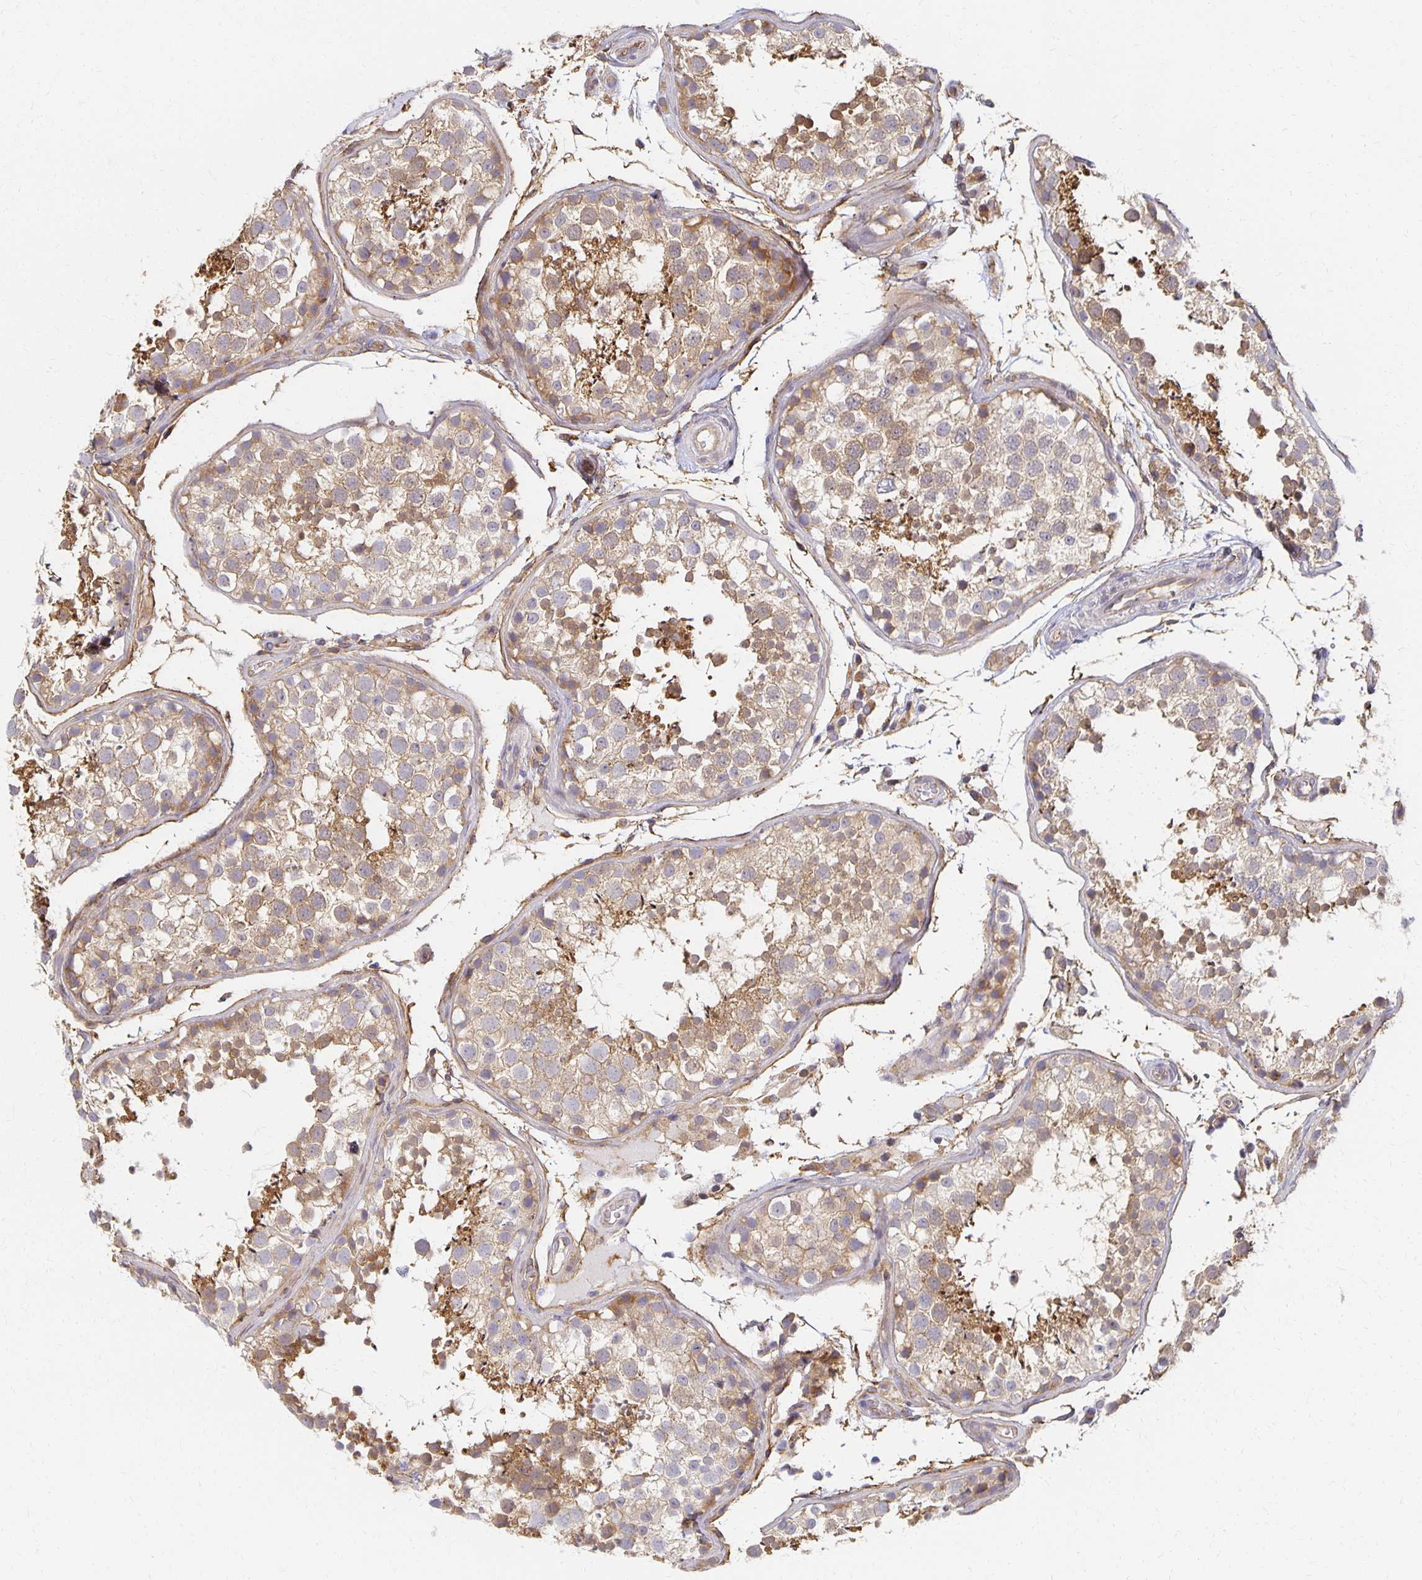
{"staining": {"intensity": "moderate", "quantity": "25%-75%", "location": "cytoplasmic/membranous"}, "tissue": "testis", "cell_type": "Cells in seminiferous ducts", "image_type": "normal", "snomed": [{"axis": "morphology", "description": "Normal tissue, NOS"}, {"axis": "topography", "description": "Testis"}], "caption": "High-magnification brightfield microscopy of unremarkable testis stained with DAB (3,3'-diaminobenzidine) (brown) and counterstained with hematoxylin (blue). cells in seminiferous ducts exhibit moderate cytoplasmic/membranous staining is appreciated in approximately25%-75% of cells.", "gene": "SORL1", "patient": {"sex": "male", "age": 29}}